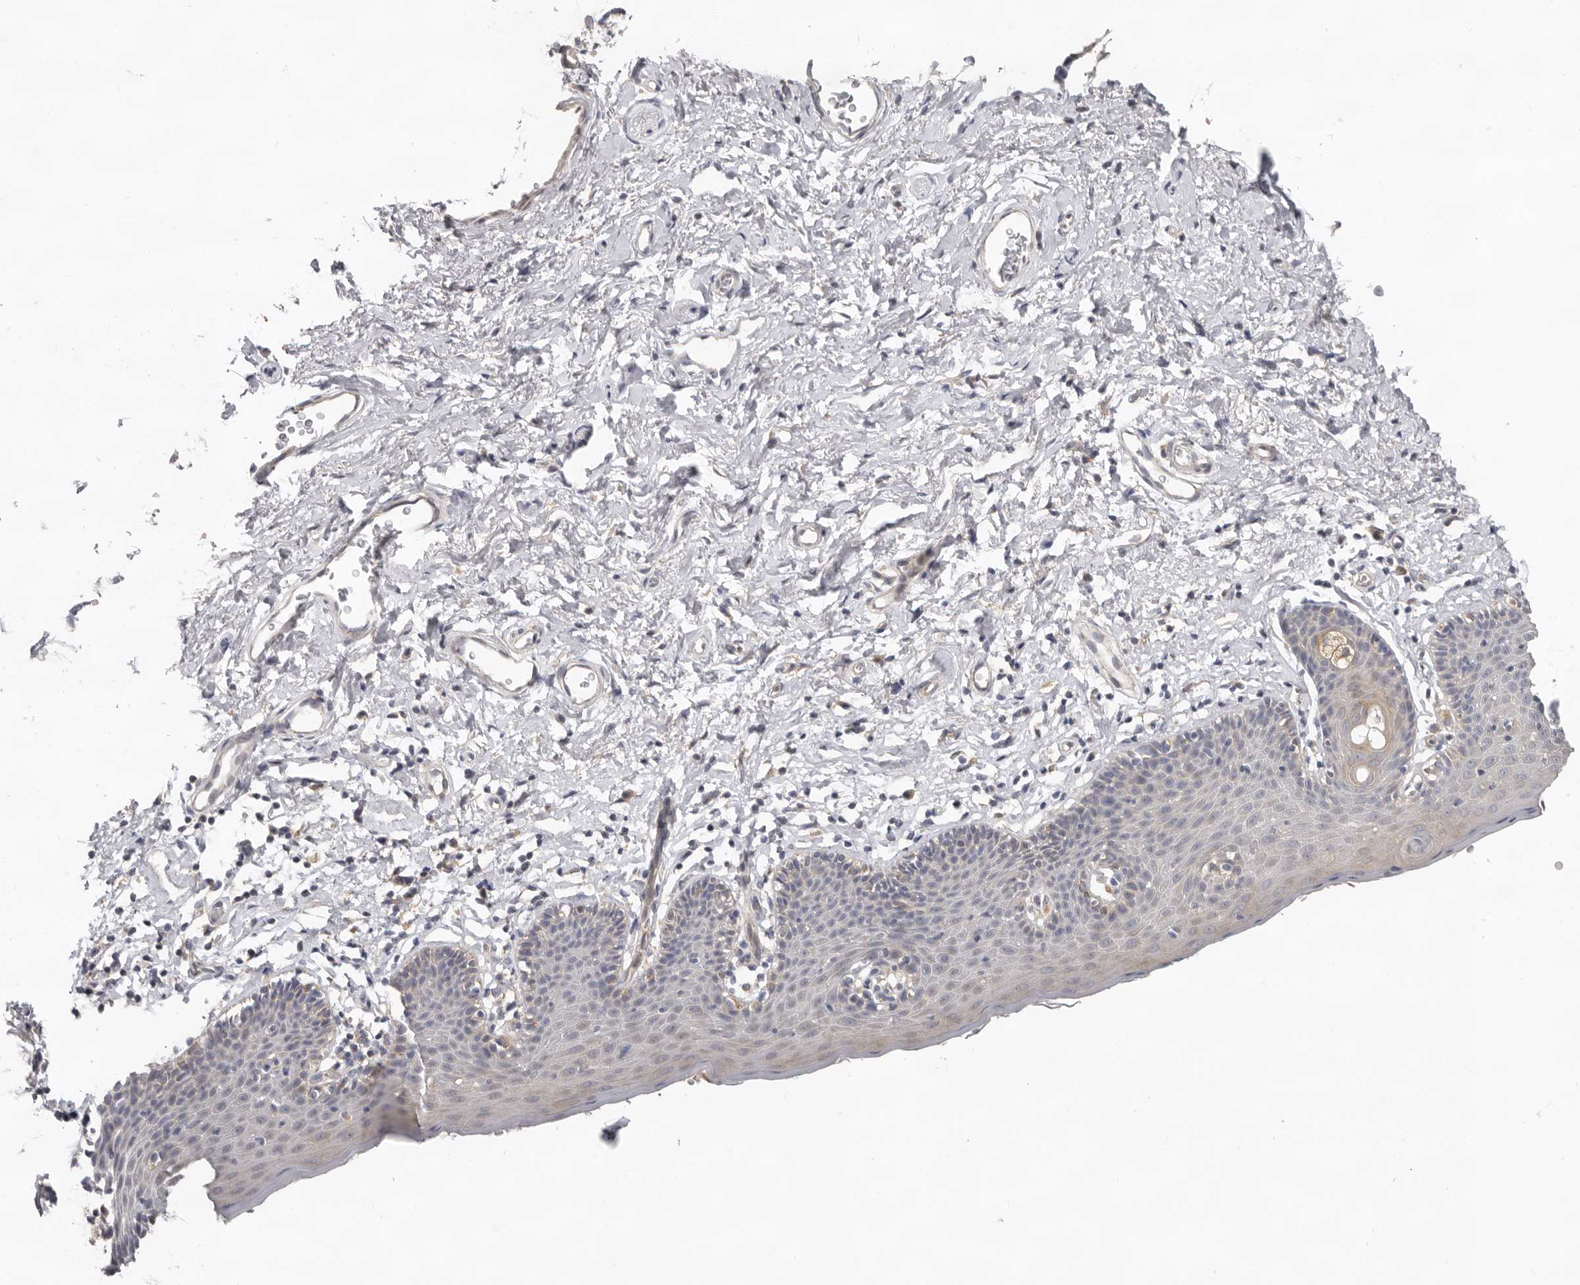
{"staining": {"intensity": "weak", "quantity": "<25%", "location": "cytoplasmic/membranous"}, "tissue": "skin", "cell_type": "Epidermal cells", "image_type": "normal", "snomed": [{"axis": "morphology", "description": "Normal tissue, NOS"}, {"axis": "topography", "description": "Vulva"}], "caption": "The image reveals no significant expression in epidermal cells of skin.", "gene": "HINT3", "patient": {"sex": "female", "age": 66}}